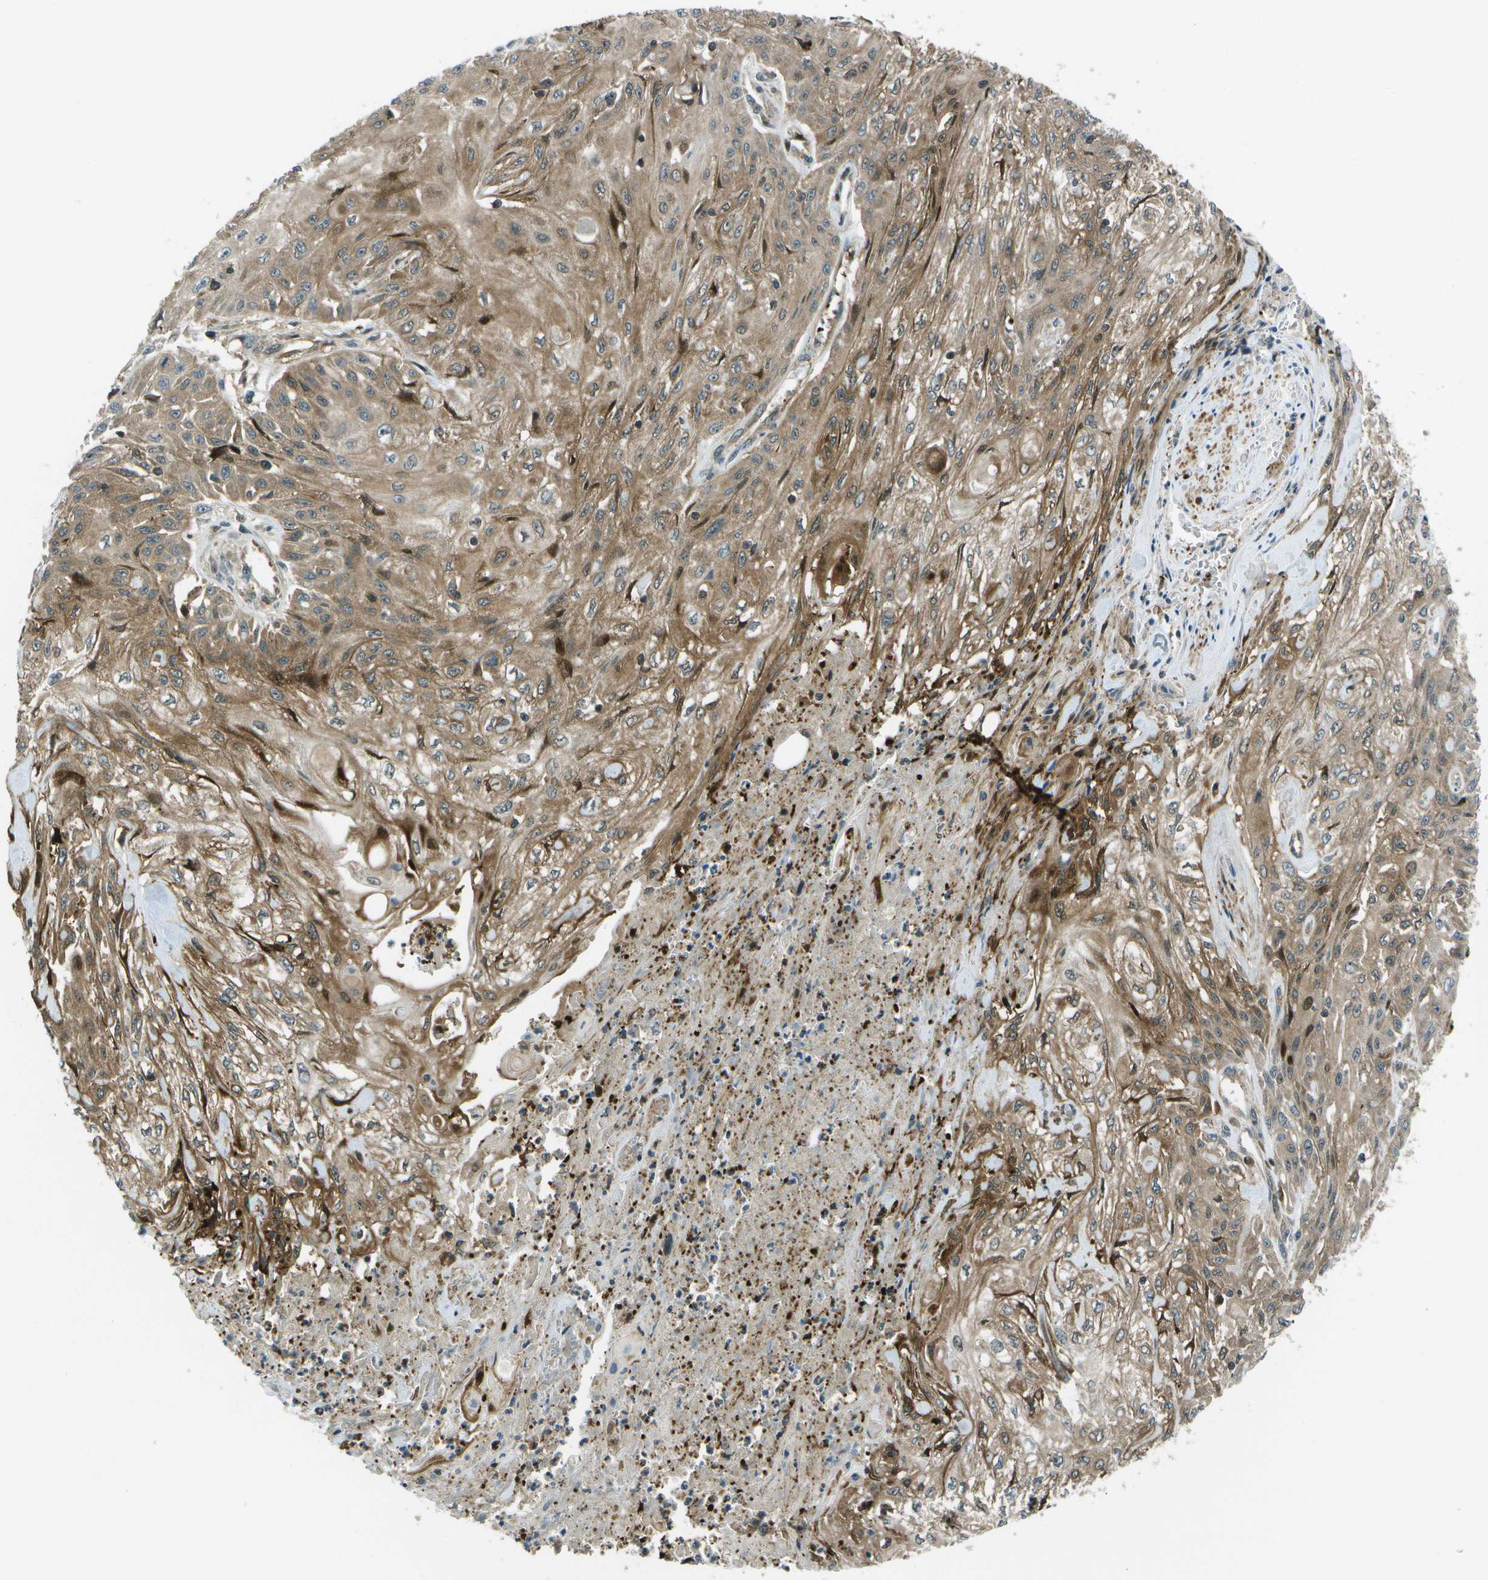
{"staining": {"intensity": "moderate", "quantity": ">75%", "location": "cytoplasmic/membranous"}, "tissue": "skin cancer", "cell_type": "Tumor cells", "image_type": "cancer", "snomed": [{"axis": "morphology", "description": "Squamous cell carcinoma, NOS"}, {"axis": "morphology", "description": "Squamous cell carcinoma, metastatic, NOS"}, {"axis": "topography", "description": "Skin"}, {"axis": "topography", "description": "Lymph node"}], "caption": "Skin cancer (squamous cell carcinoma) was stained to show a protein in brown. There is medium levels of moderate cytoplasmic/membranous positivity in approximately >75% of tumor cells. (Brightfield microscopy of DAB IHC at high magnification).", "gene": "TMEM19", "patient": {"sex": "male", "age": 75}}